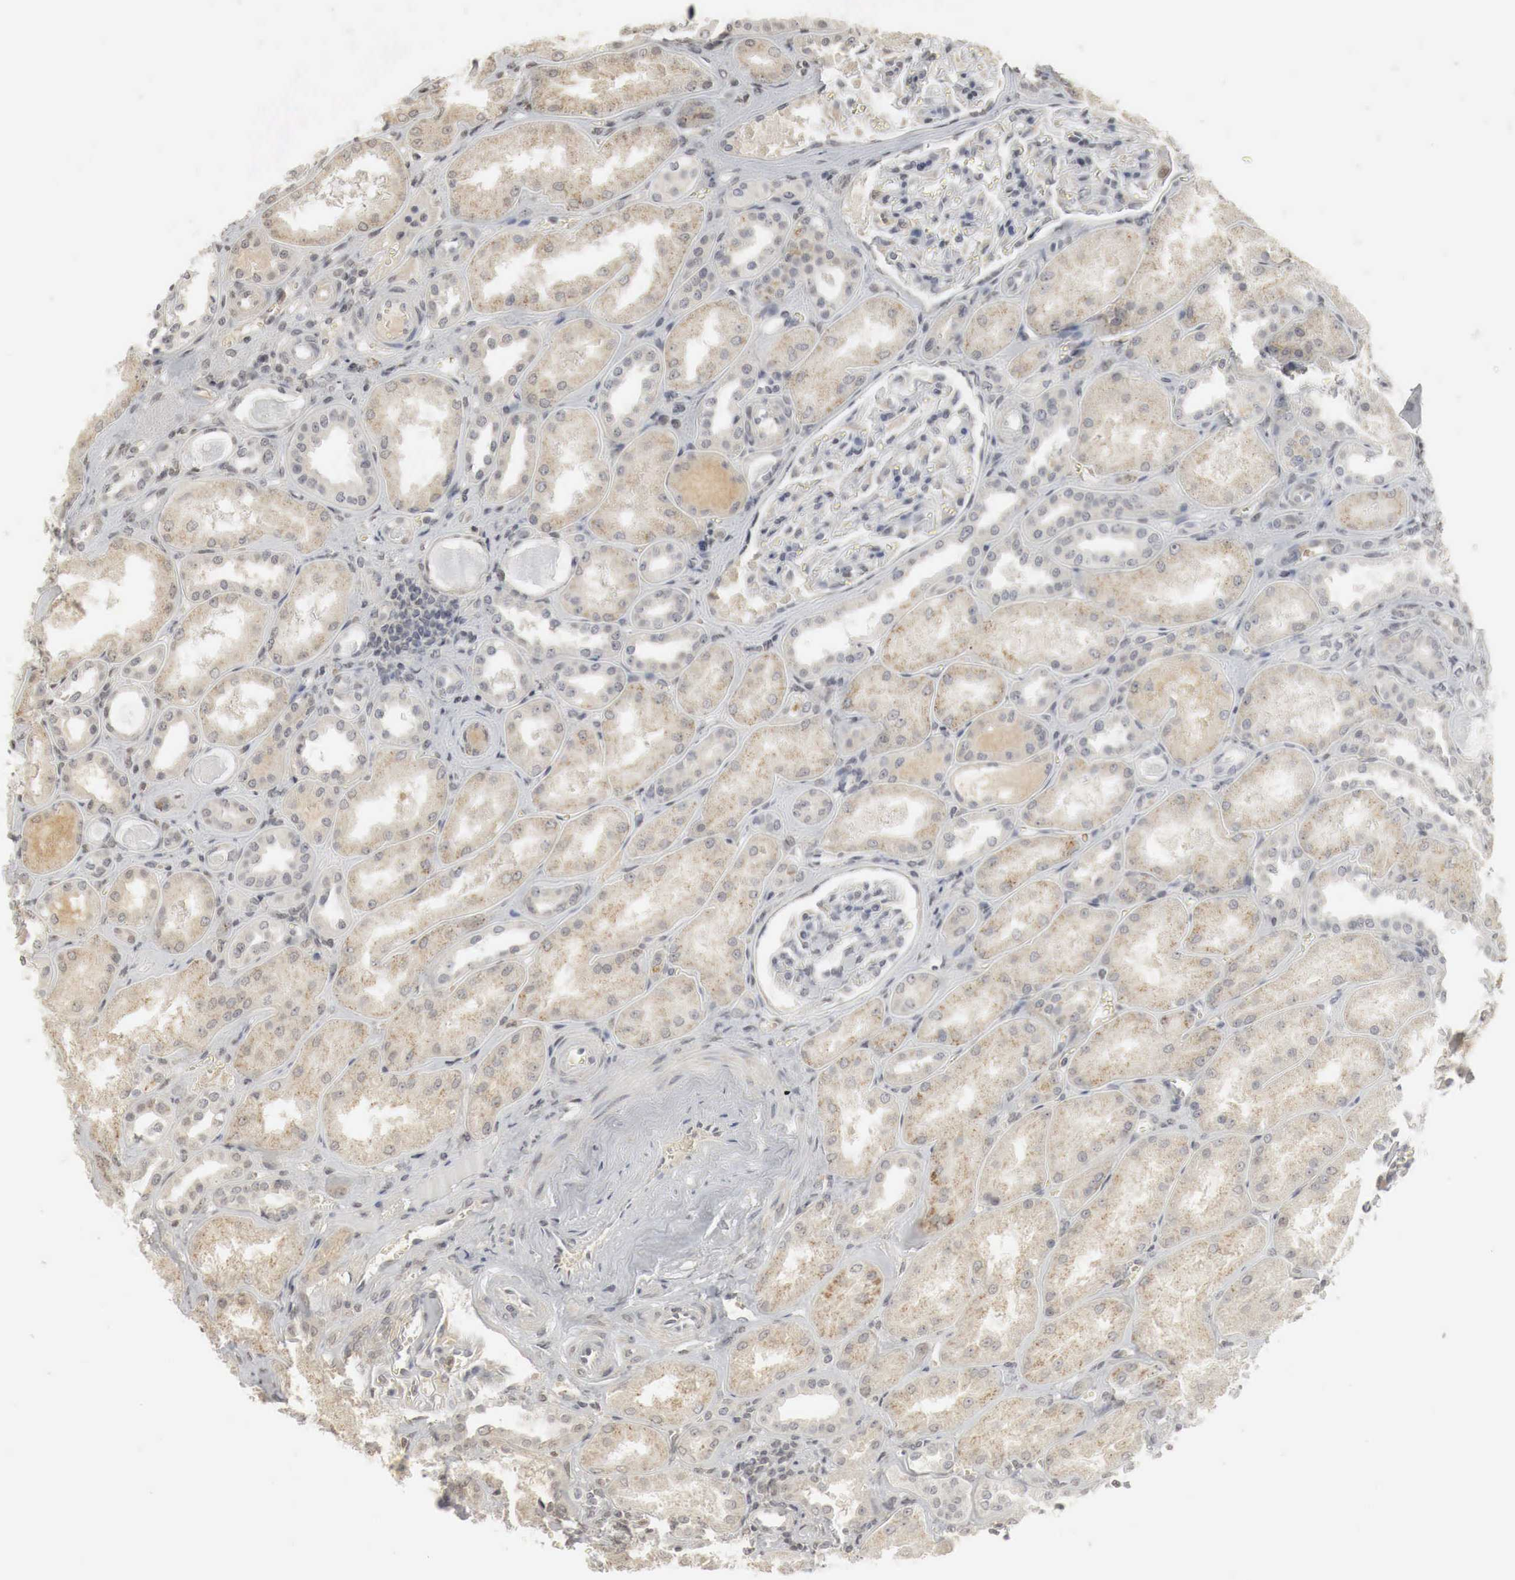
{"staining": {"intensity": "moderate", "quantity": "<25%", "location": "nuclear"}, "tissue": "kidney", "cell_type": "Cells in glomeruli", "image_type": "normal", "snomed": [{"axis": "morphology", "description": "Normal tissue, NOS"}, {"axis": "topography", "description": "Kidney"}], "caption": "Brown immunohistochemical staining in normal human kidney displays moderate nuclear staining in approximately <25% of cells in glomeruli.", "gene": "ERBB4", "patient": {"sex": "male", "age": 61}}